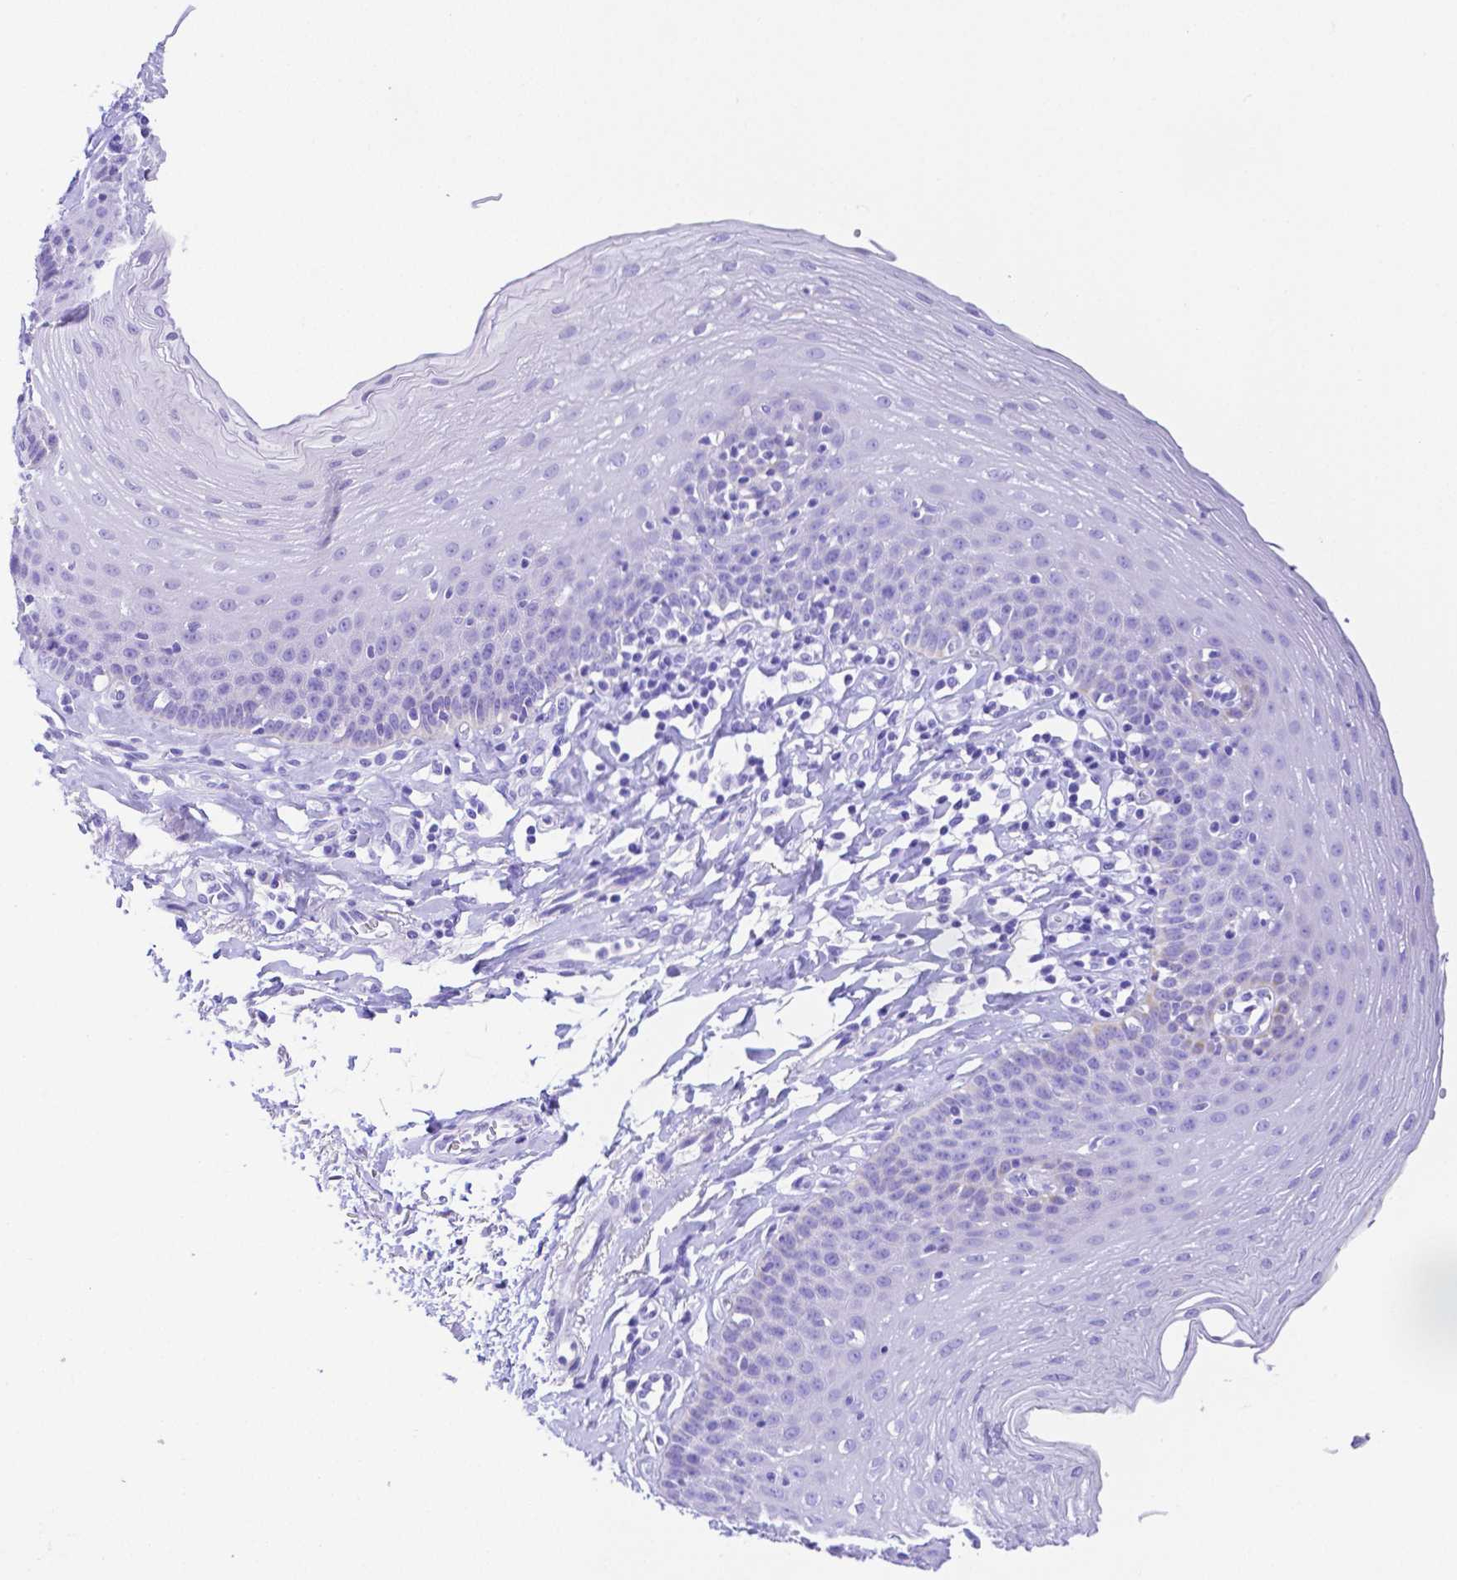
{"staining": {"intensity": "negative", "quantity": "none", "location": "none"}, "tissue": "esophagus", "cell_type": "Squamous epithelial cells", "image_type": "normal", "snomed": [{"axis": "morphology", "description": "Normal tissue, NOS"}, {"axis": "topography", "description": "Esophagus"}], "caption": "DAB (3,3'-diaminobenzidine) immunohistochemical staining of benign human esophagus demonstrates no significant positivity in squamous epithelial cells.", "gene": "SMR3A", "patient": {"sex": "female", "age": 81}}